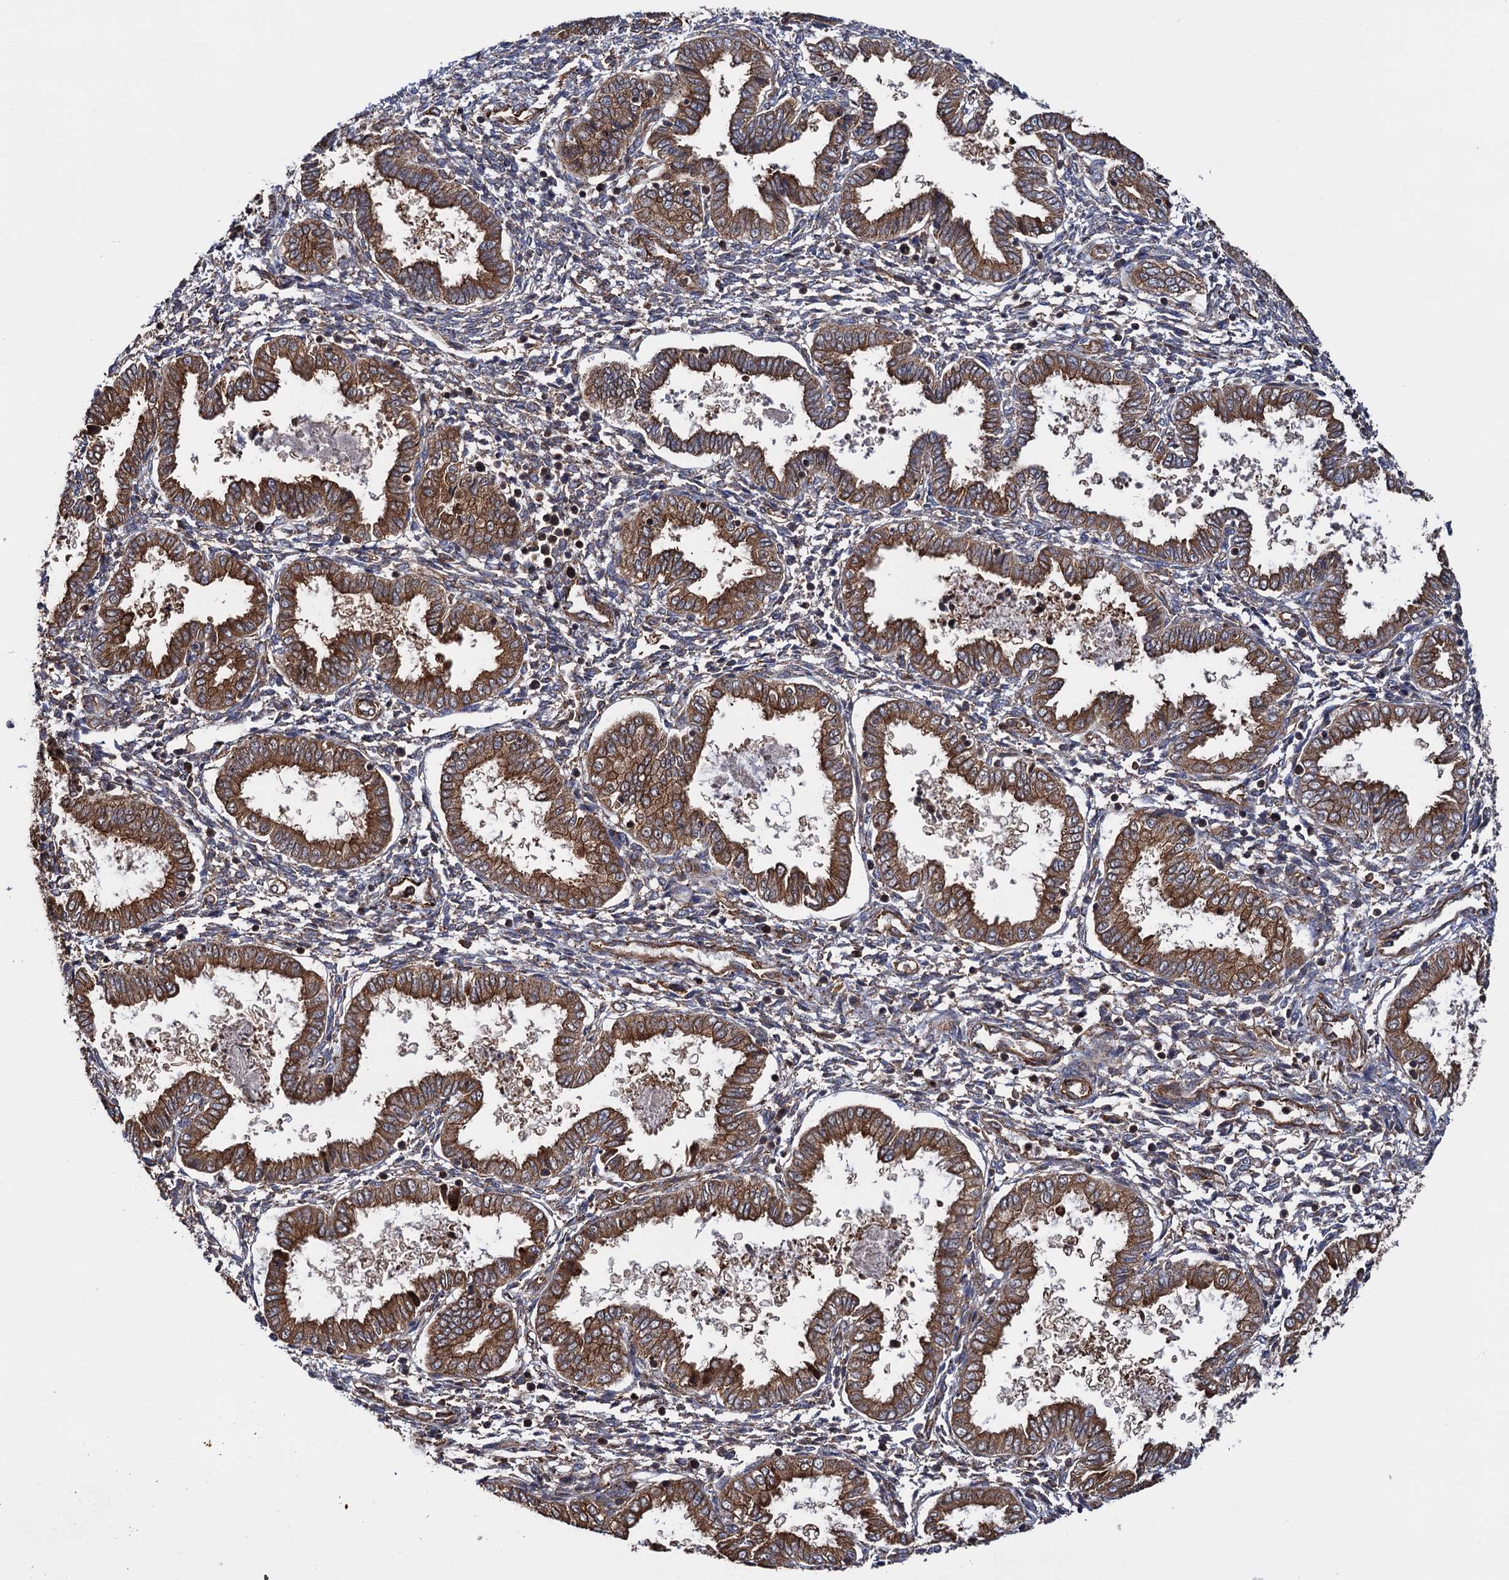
{"staining": {"intensity": "weak", "quantity": "25%-75%", "location": "cytoplasmic/membranous"}, "tissue": "endometrium", "cell_type": "Cells in endometrial stroma", "image_type": "normal", "snomed": [{"axis": "morphology", "description": "Normal tissue, NOS"}, {"axis": "topography", "description": "Endometrium"}], "caption": "Cells in endometrial stroma demonstrate low levels of weak cytoplasmic/membranous positivity in about 25%-75% of cells in benign endometrium.", "gene": "ATP8B4", "patient": {"sex": "female", "age": 33}}